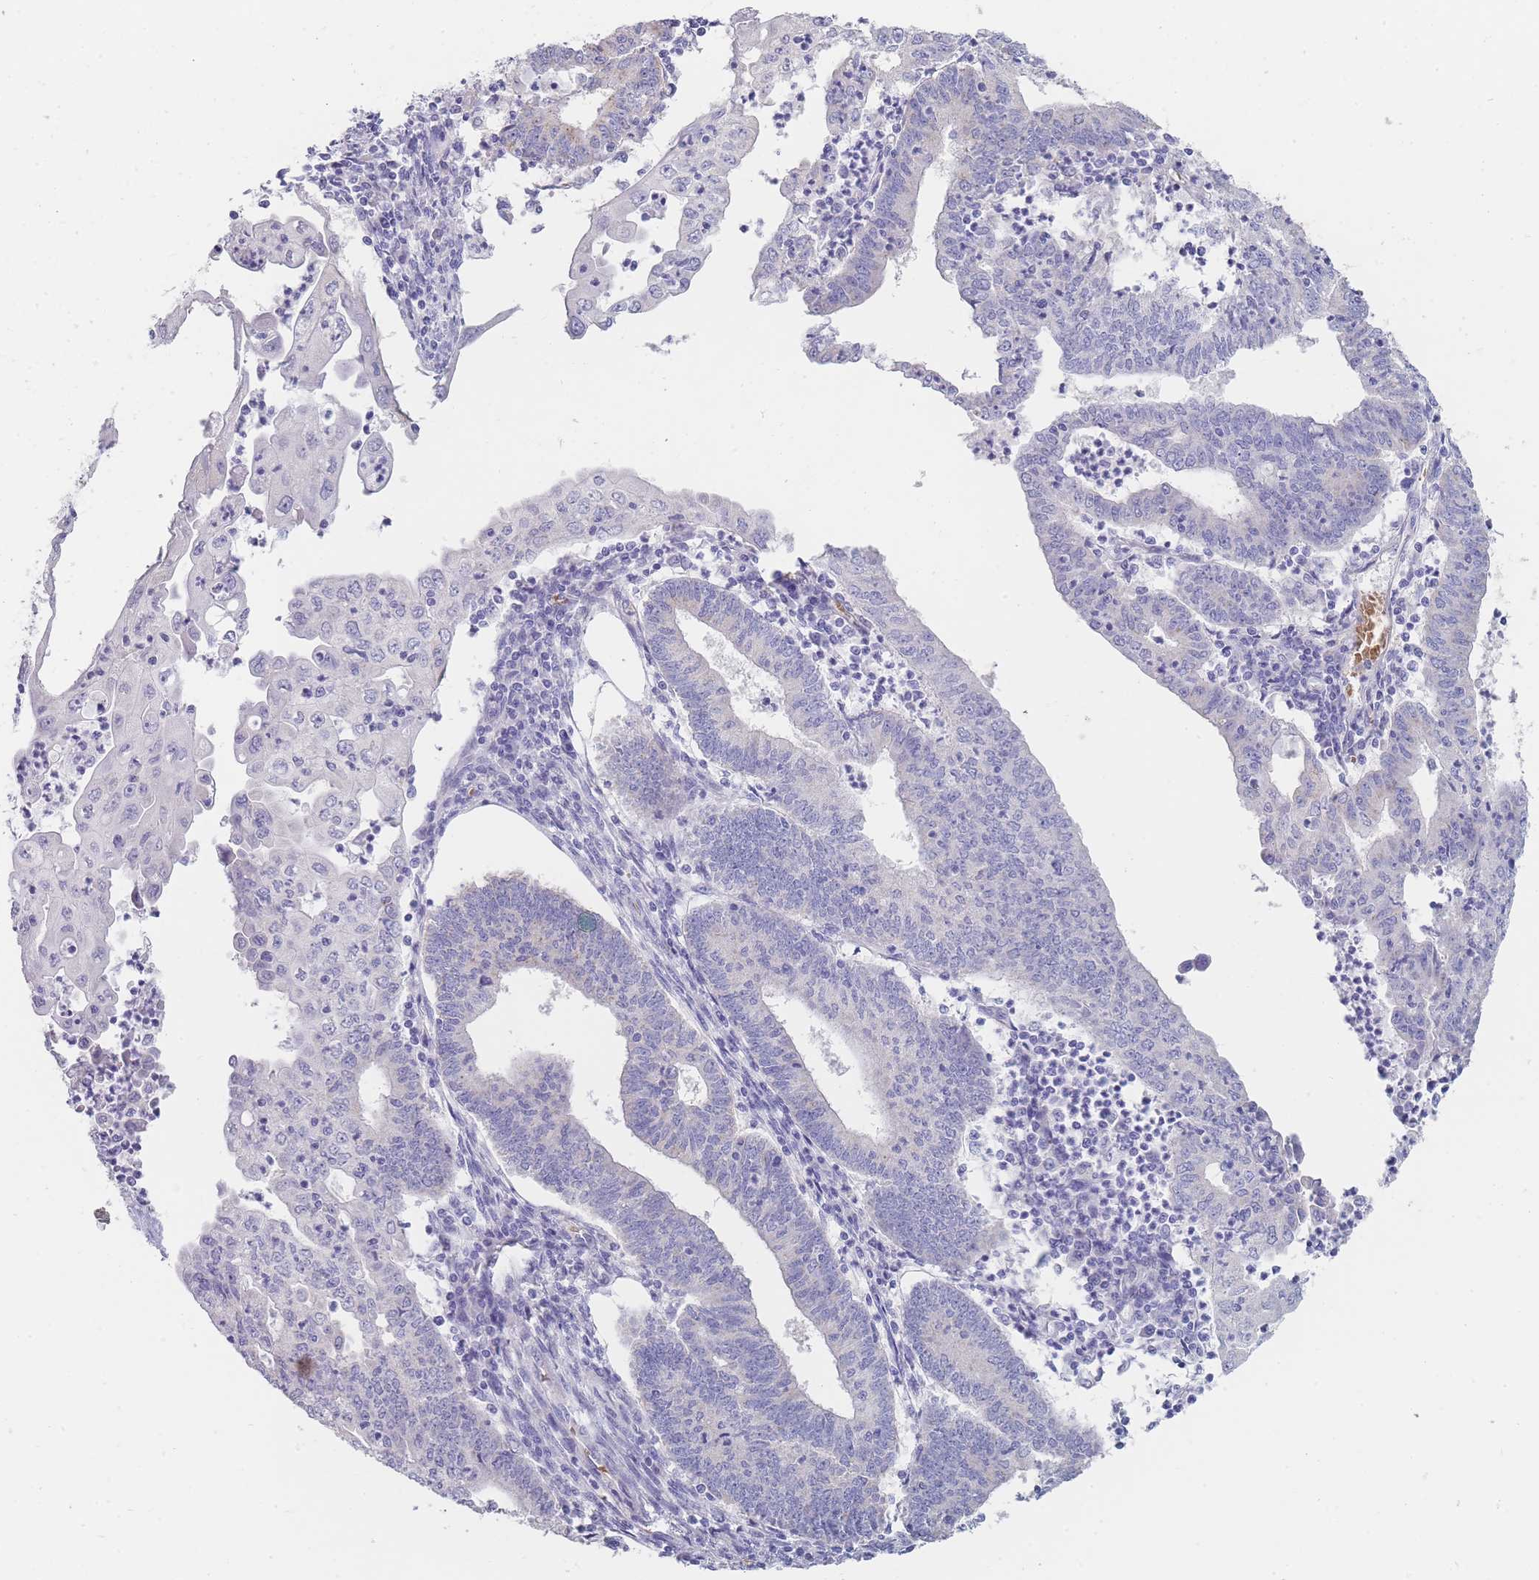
{"staining": {"intensity": "negative", "quantity": "none", "location": "none"}, "tissue": "endometrial cancer", "cell_type": "Tumor cells", "image_type": "cancer", "snomed": [{"axis": "morphology", "description": "Adenocarcinoma, NOS"}, {"axis": "topography", "description": "Endometrium"}], "caption": "This is a photomicrograph of immunohistochemistry (IHC) staining of adenocarcinoma (endometrial), which shows no staining in tumor cells.", "gene": "HBG2", "patient": {"sex": "female", "age": 60}}